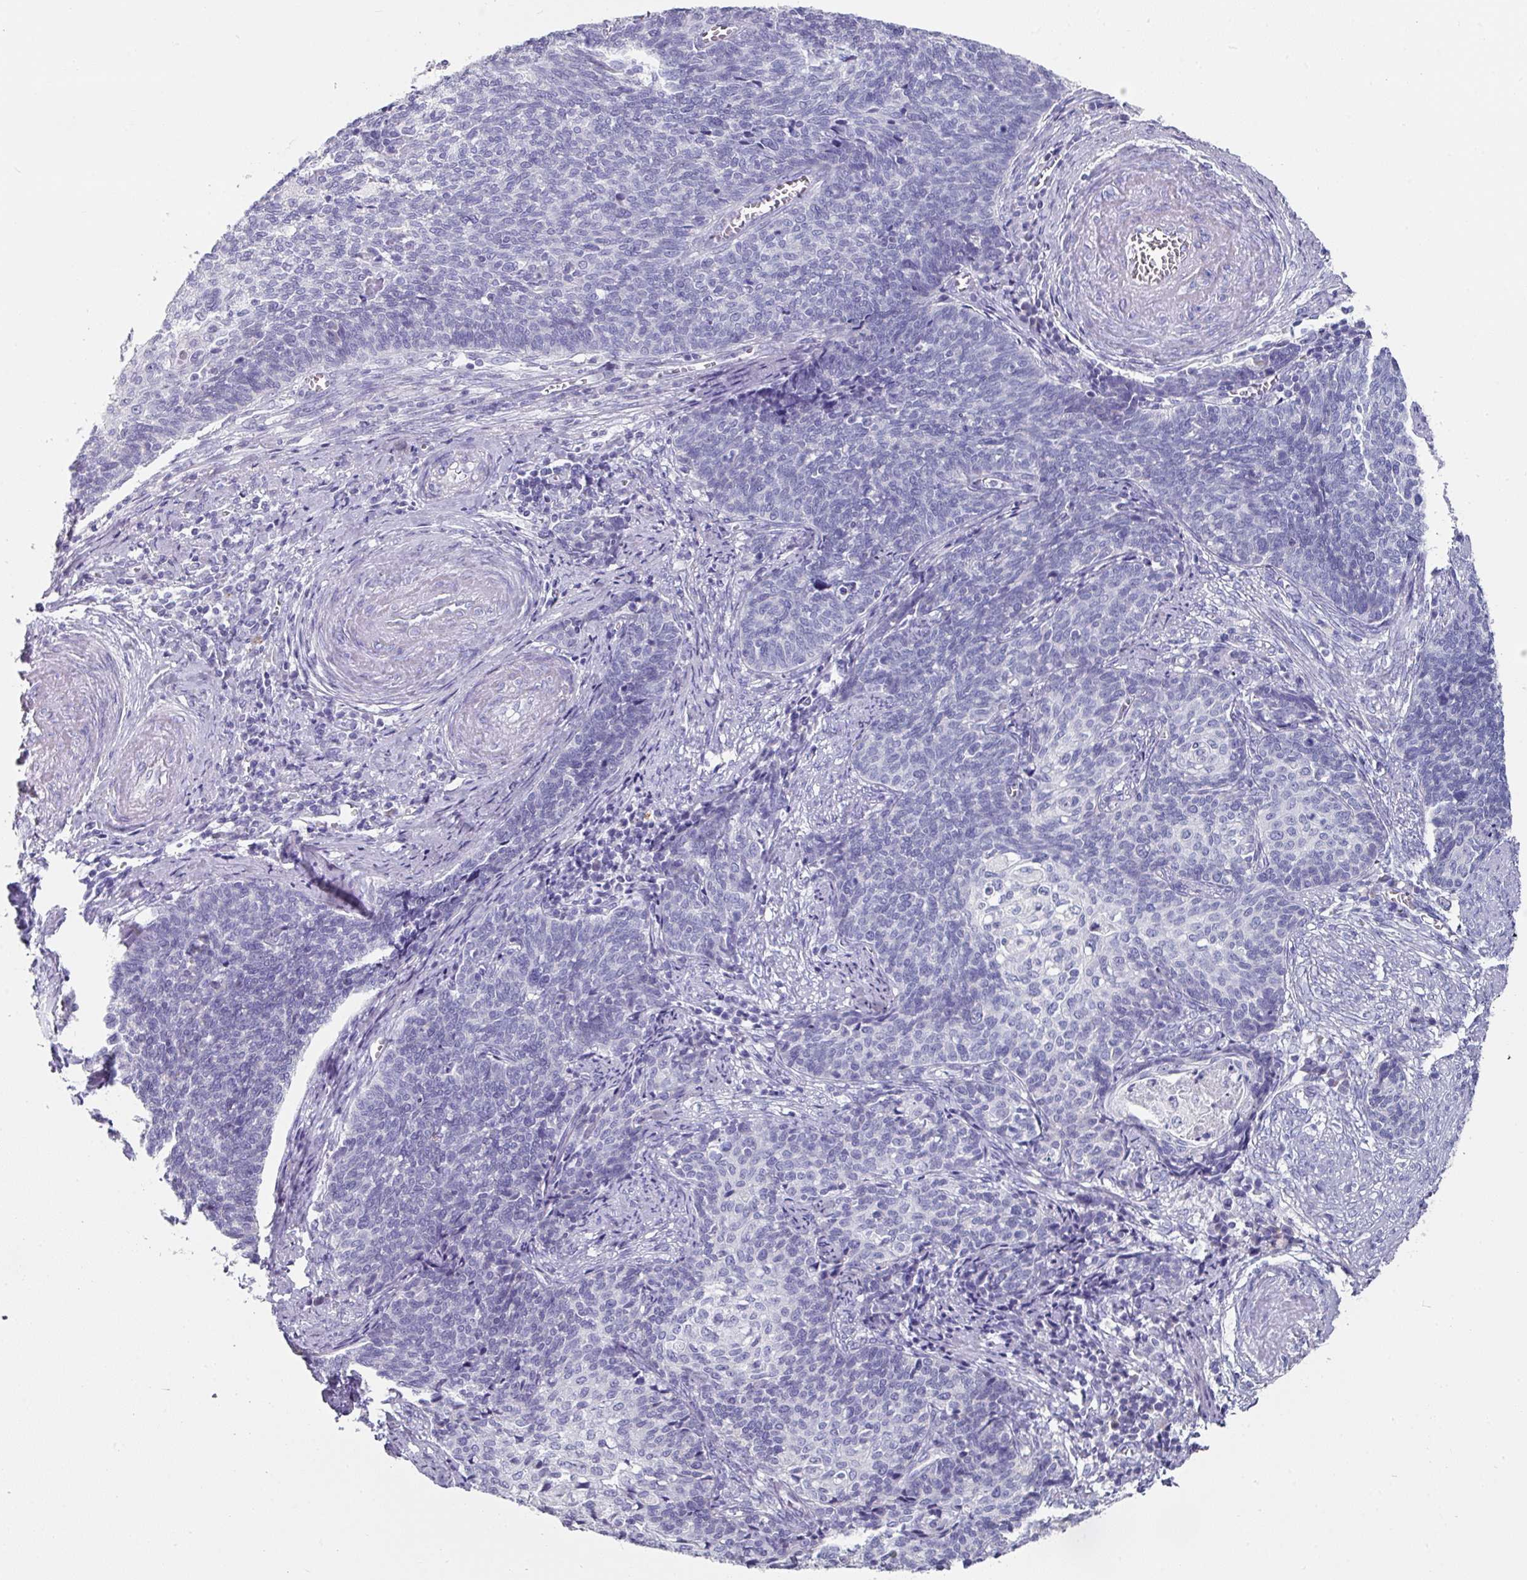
{"staining": {"intensity": "negative", "quantity": "none", "location": "none"}, "tissue": "cervical cancer", "cell_type": "Tumor cells", "image_type": "cancer", "snomed": [{"axis": "morphology", "description": "Squamous cell carcinoma, NOS"}, {"axis": "topography", "description": "Cervix"}], "caption": "The image shows no significant expression in tumor cells of cervical squamous cell carcinoma.", "gene": "SETBP1", "patient": {"sex": "female", "age": 39}}